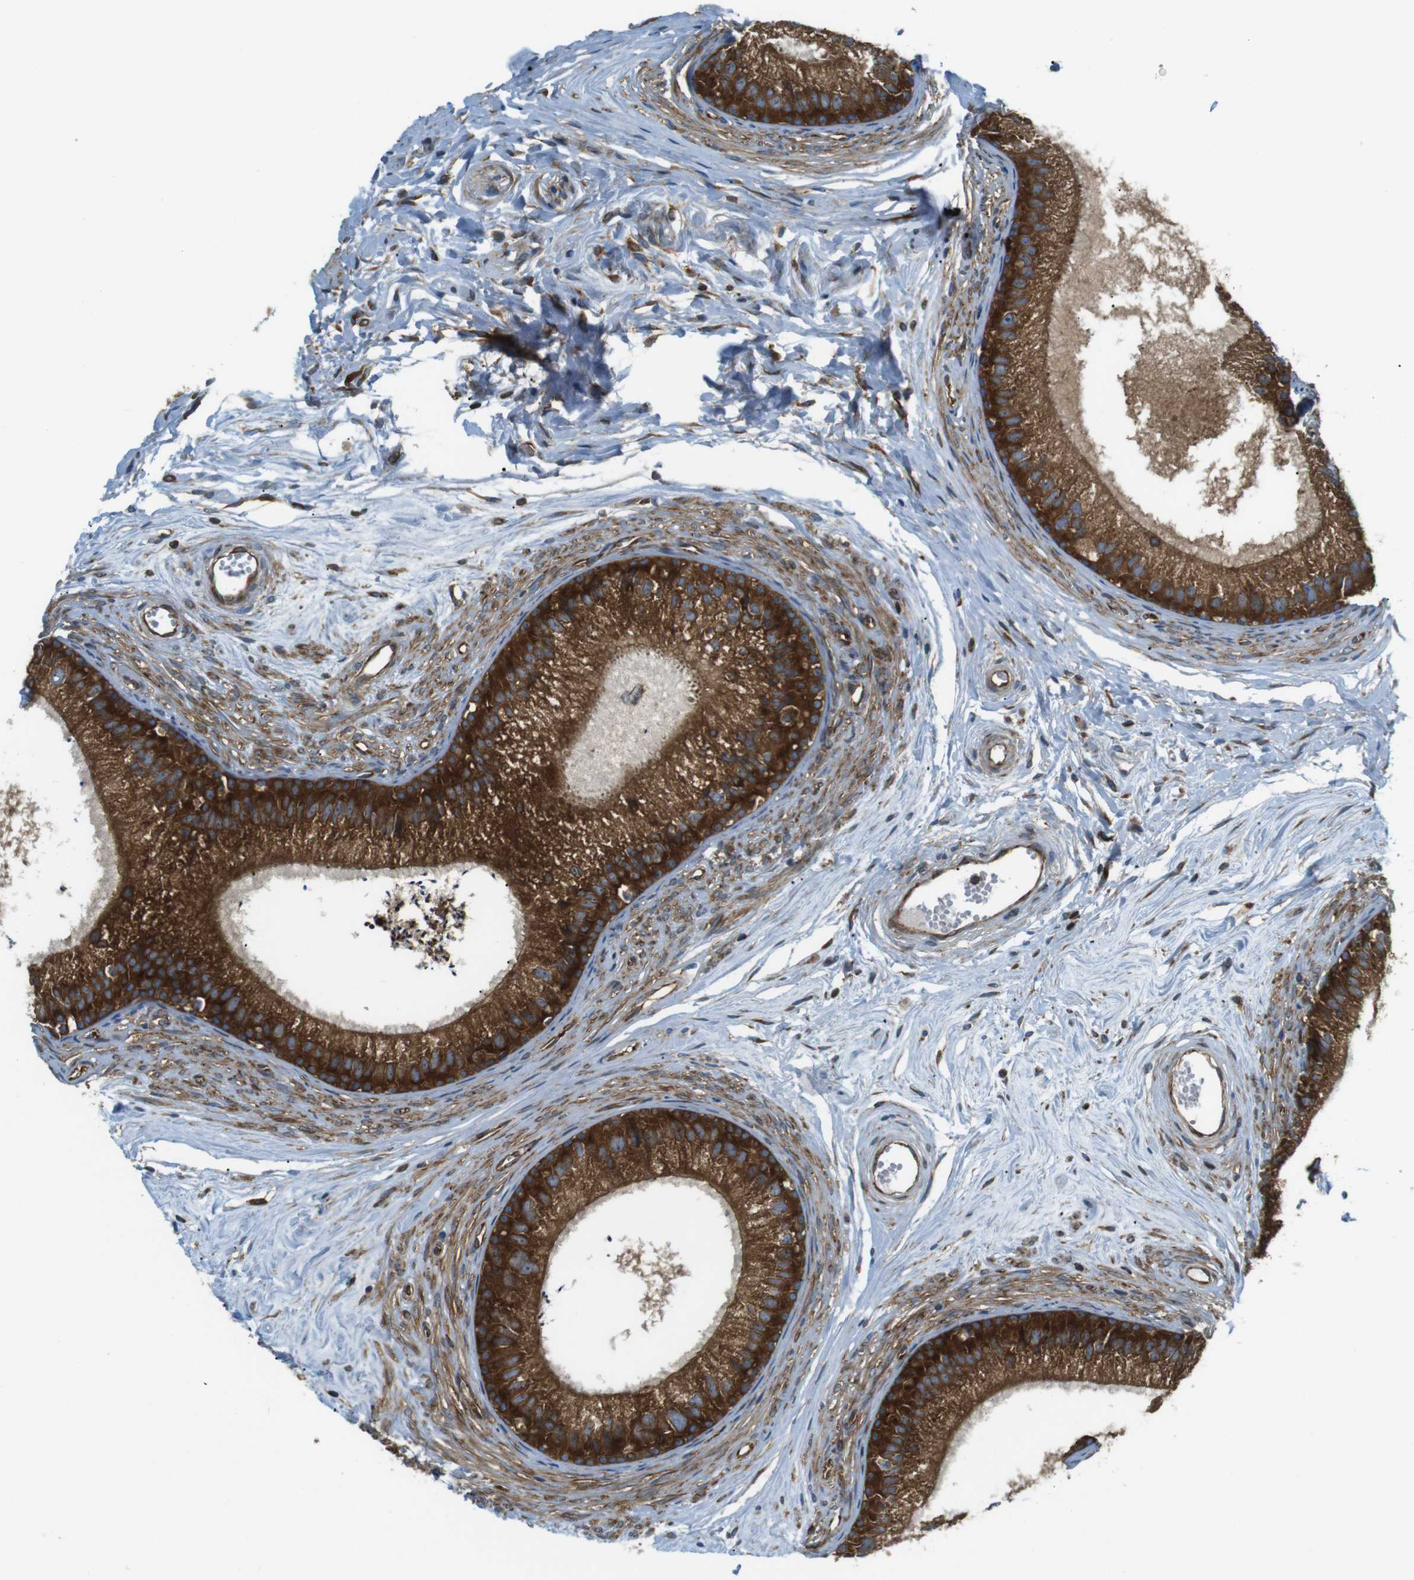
{"staining": {"intensity": "strong", "quantity": ">75%", "location": "cytoplasmic/membranous"}, "tissue": "epididymis", "cell_type": "Glandular cells", "image_type": "normal", "snomed": [{"axis": "morphology", "description": "Normal tissue, NOS"}, {"axis": "topography", "description": "Epididymis"}], "caption": "Immunohistochemical staining of benign human epididymis displays high levels of strong cytoplasmic/membranous staining in about >75% of glandular cells. (IHC, brightfield microscopy, high magnification).", "gene": "TSC1", "patient": {"sex": "male", "age": 56}}